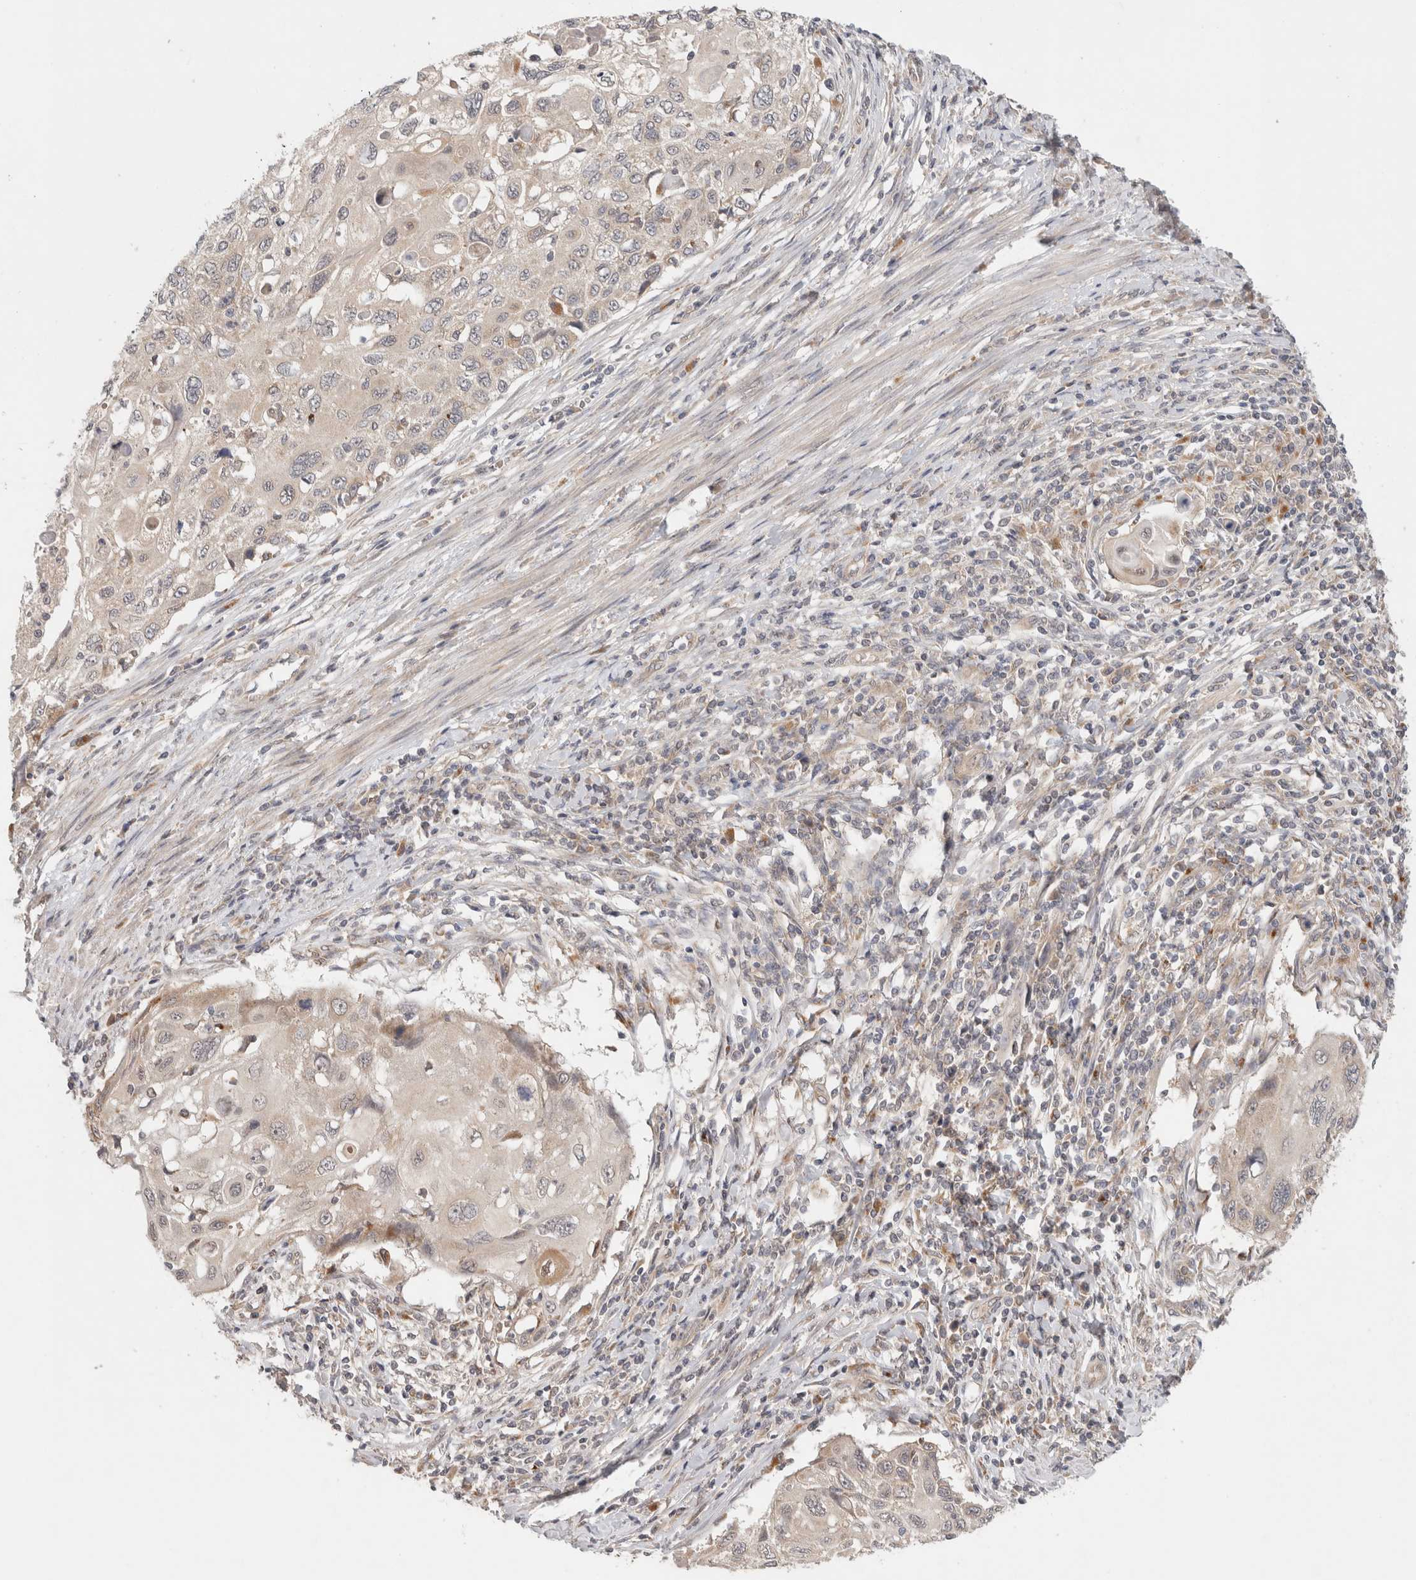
{"staining": {"intensity": "weak", "quantity": "<25%", "location": "cytoplasmic/membranous"}, "tissue": "cervical cancer", "cell_type": "Tumor cells", "image_type": "cancer", "snomed": [{"axis": "morphology", "description": "Squamous cell carcinoma, NOS"}, {"axis": "topography", "description": "Cervix"}], "caption": "An immunohistochemistry histopathology image of cervical cancer is shown. There is no staining in tumor cells of cervical cancer.", "gene": "SGK1", "patient": {"sex": "female", "age": 70}}